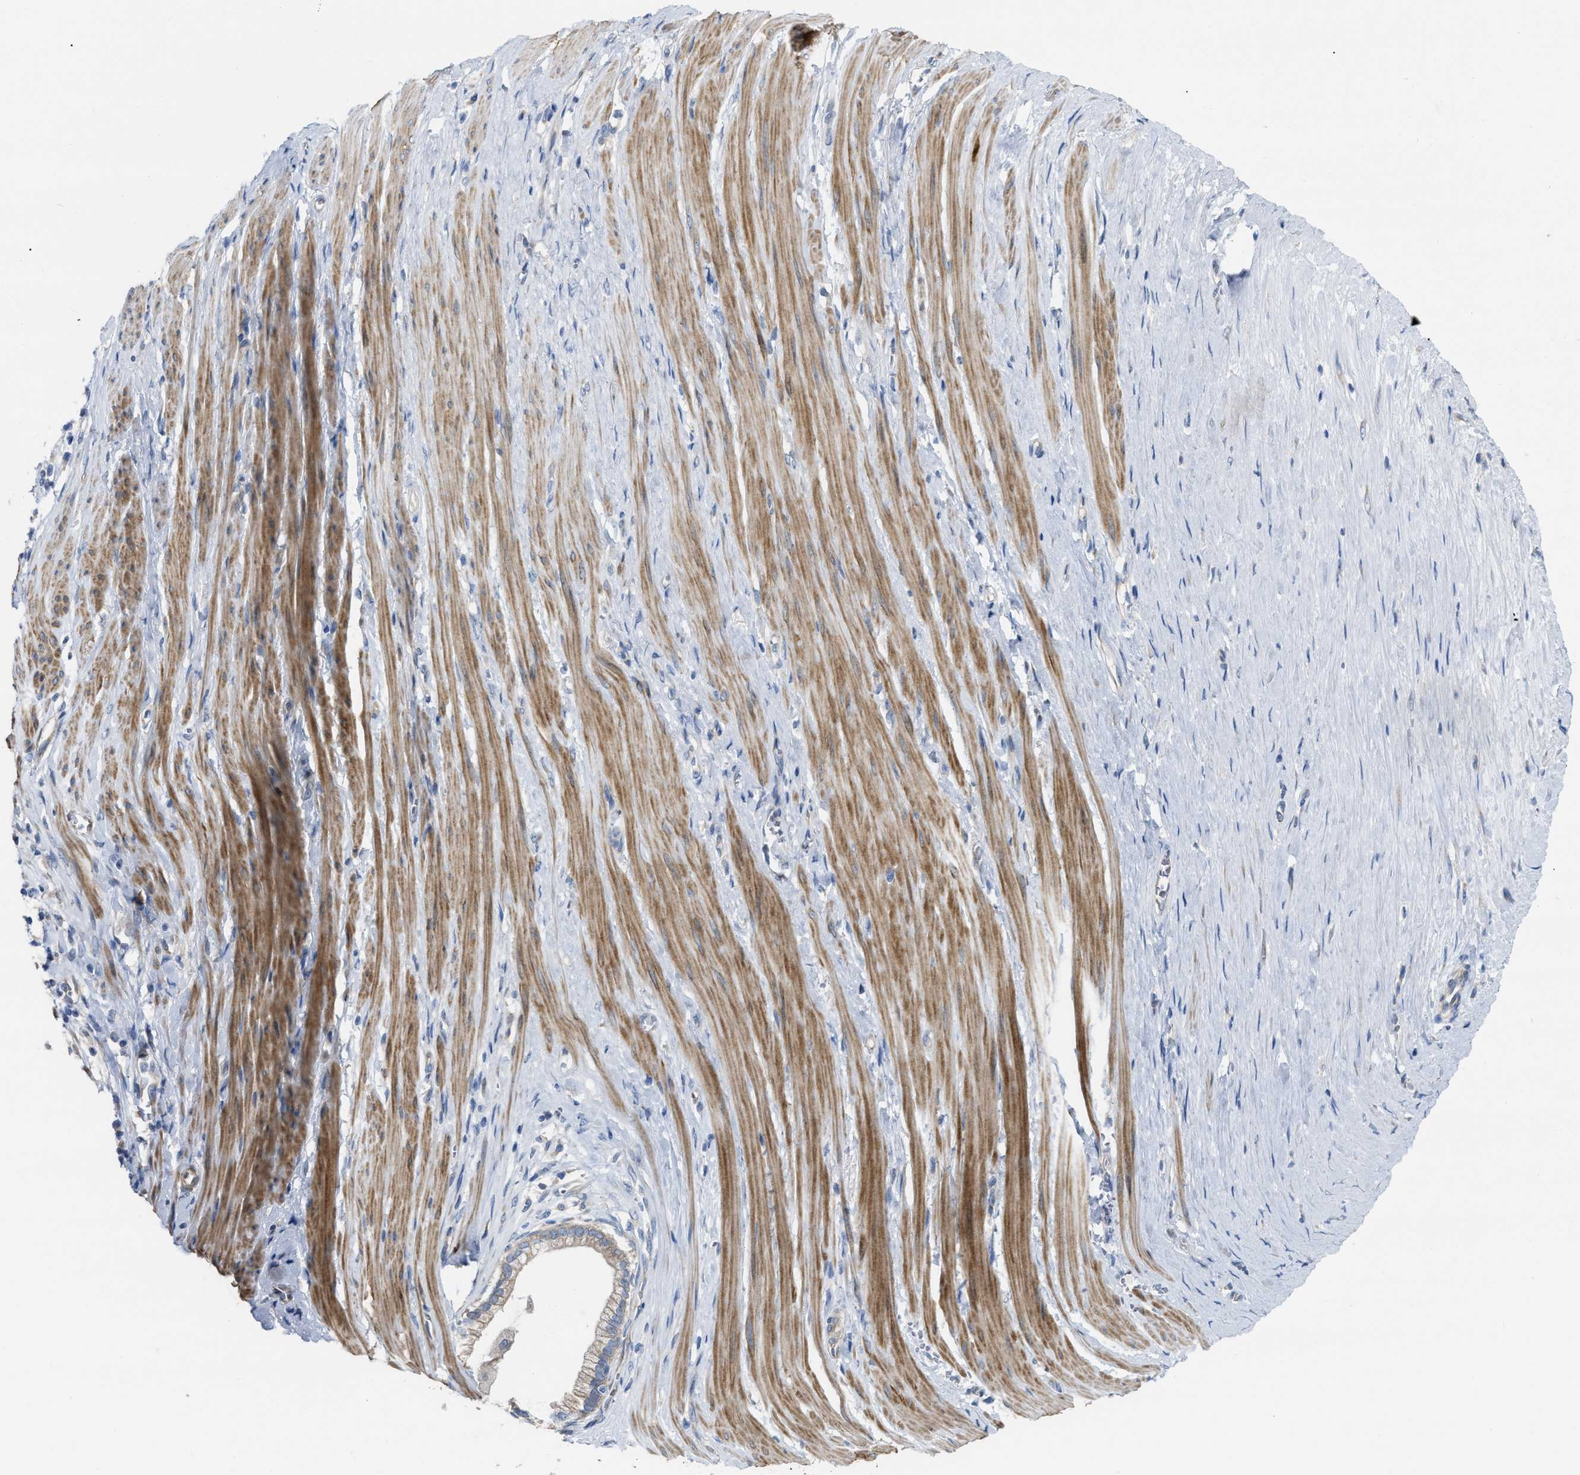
{"staining": {"intensity": "moderate", "quantity": ">75%", "location": "cytoplasmic/membranous"}, "tissue": "pancreatic cancer", "cell_type": "Tumor cells", "image_type": "cancer", "snomed": [{"axis": "morphology", "description": "Adenocarcinoma, NOS"}, {"axis": "topography", "description": "Pancreas"}], "caption": "Immunohistochemical staining of human pancreatic adenocarcinoma shows medium levels of moderate cytoplasmic/membranous positivity in approximately >75% of tumor cells.", "gene": "DHX58", "patient": {"sex": "male", "age": 69}}